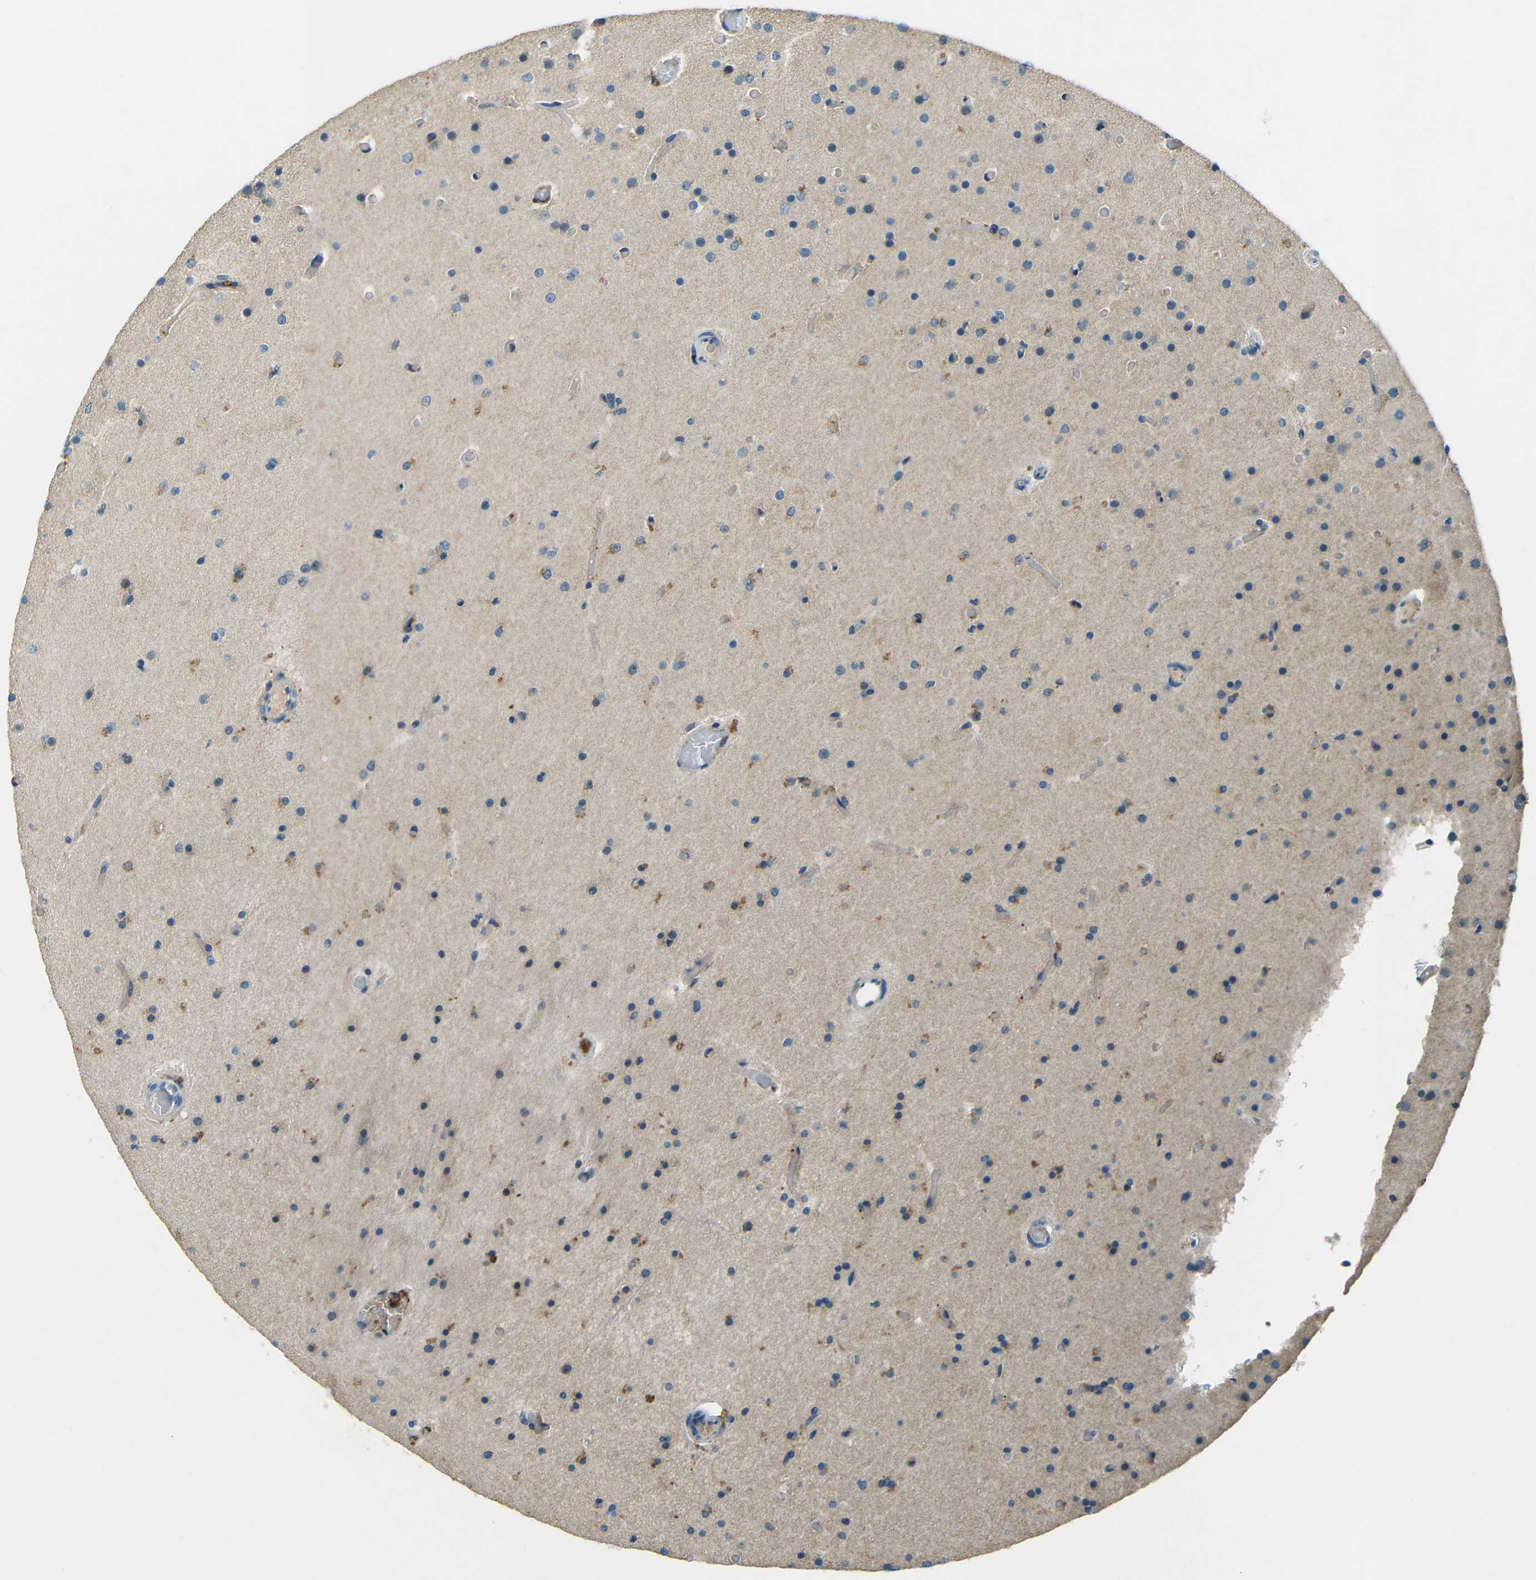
{"staining": {"intensity": "moderate", "quantity": "<25%", "location": "cytoplasmic/membranous"}, "tissue": "glioma", "cell_type": "Tumor cells", "image_type": "cancer", "snomed": [{"axis": "morphology", "description": "Glioma, malignant, High grade"}, {"axis": "topography", "description": "Cerebral cortex"}], "caption": "Glioma stained with immunohistochemistry (IHC) shows moderate cytoplasmic/membranous staining in approximately <25% of tumor cells.", "gene": "CYP26B1", "patient": {"sex": "female", "age": 36}}